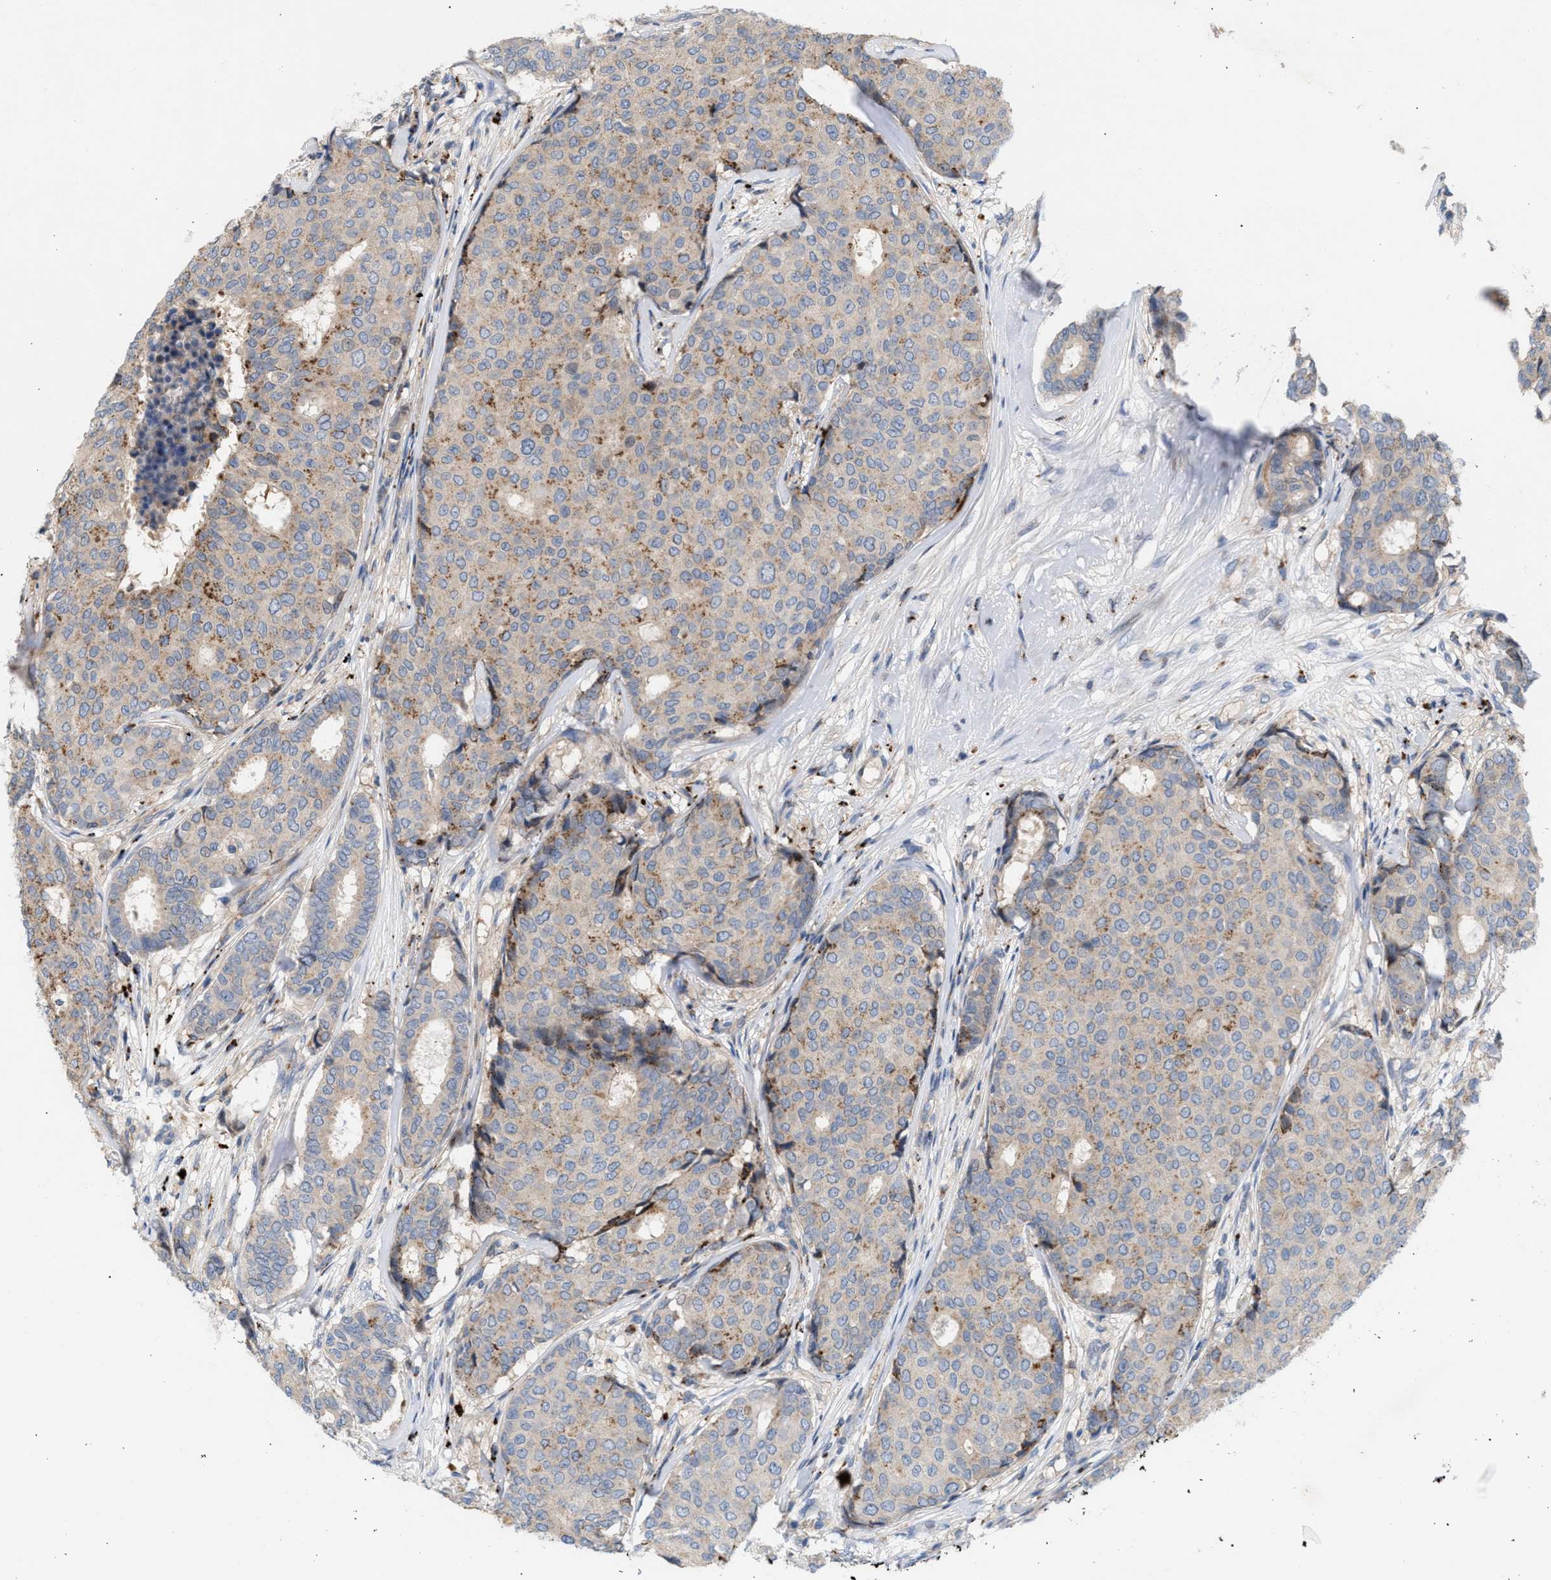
{"staining": {"intensity": "weak", "quantity": "25%-75%", "location": "cytoplasmic/membranous"}, "tissue": "breast cancer", "cell_type": "Tumor cells", "image_type": "cancer", "snomed": [{"axis": "morphology", "description": "Duct carcinoma"}, {"axis": "topography", "description": "Breast"}], "caption": "Immunohistochemistry (IHC) staining of breast cancer, which exhibits low levels of weak cytoplasmic/membranous expression in approximately 25%-75% of tumor cells indicating weak cytoplasmic/membranous protein positivity. The staining was performed using DAB (brown) for protein detection and nuclei were counterstained in hematoxylin (blue).", "gene": "MBTD1", "patient": {"sex": "female", "age": 75}}